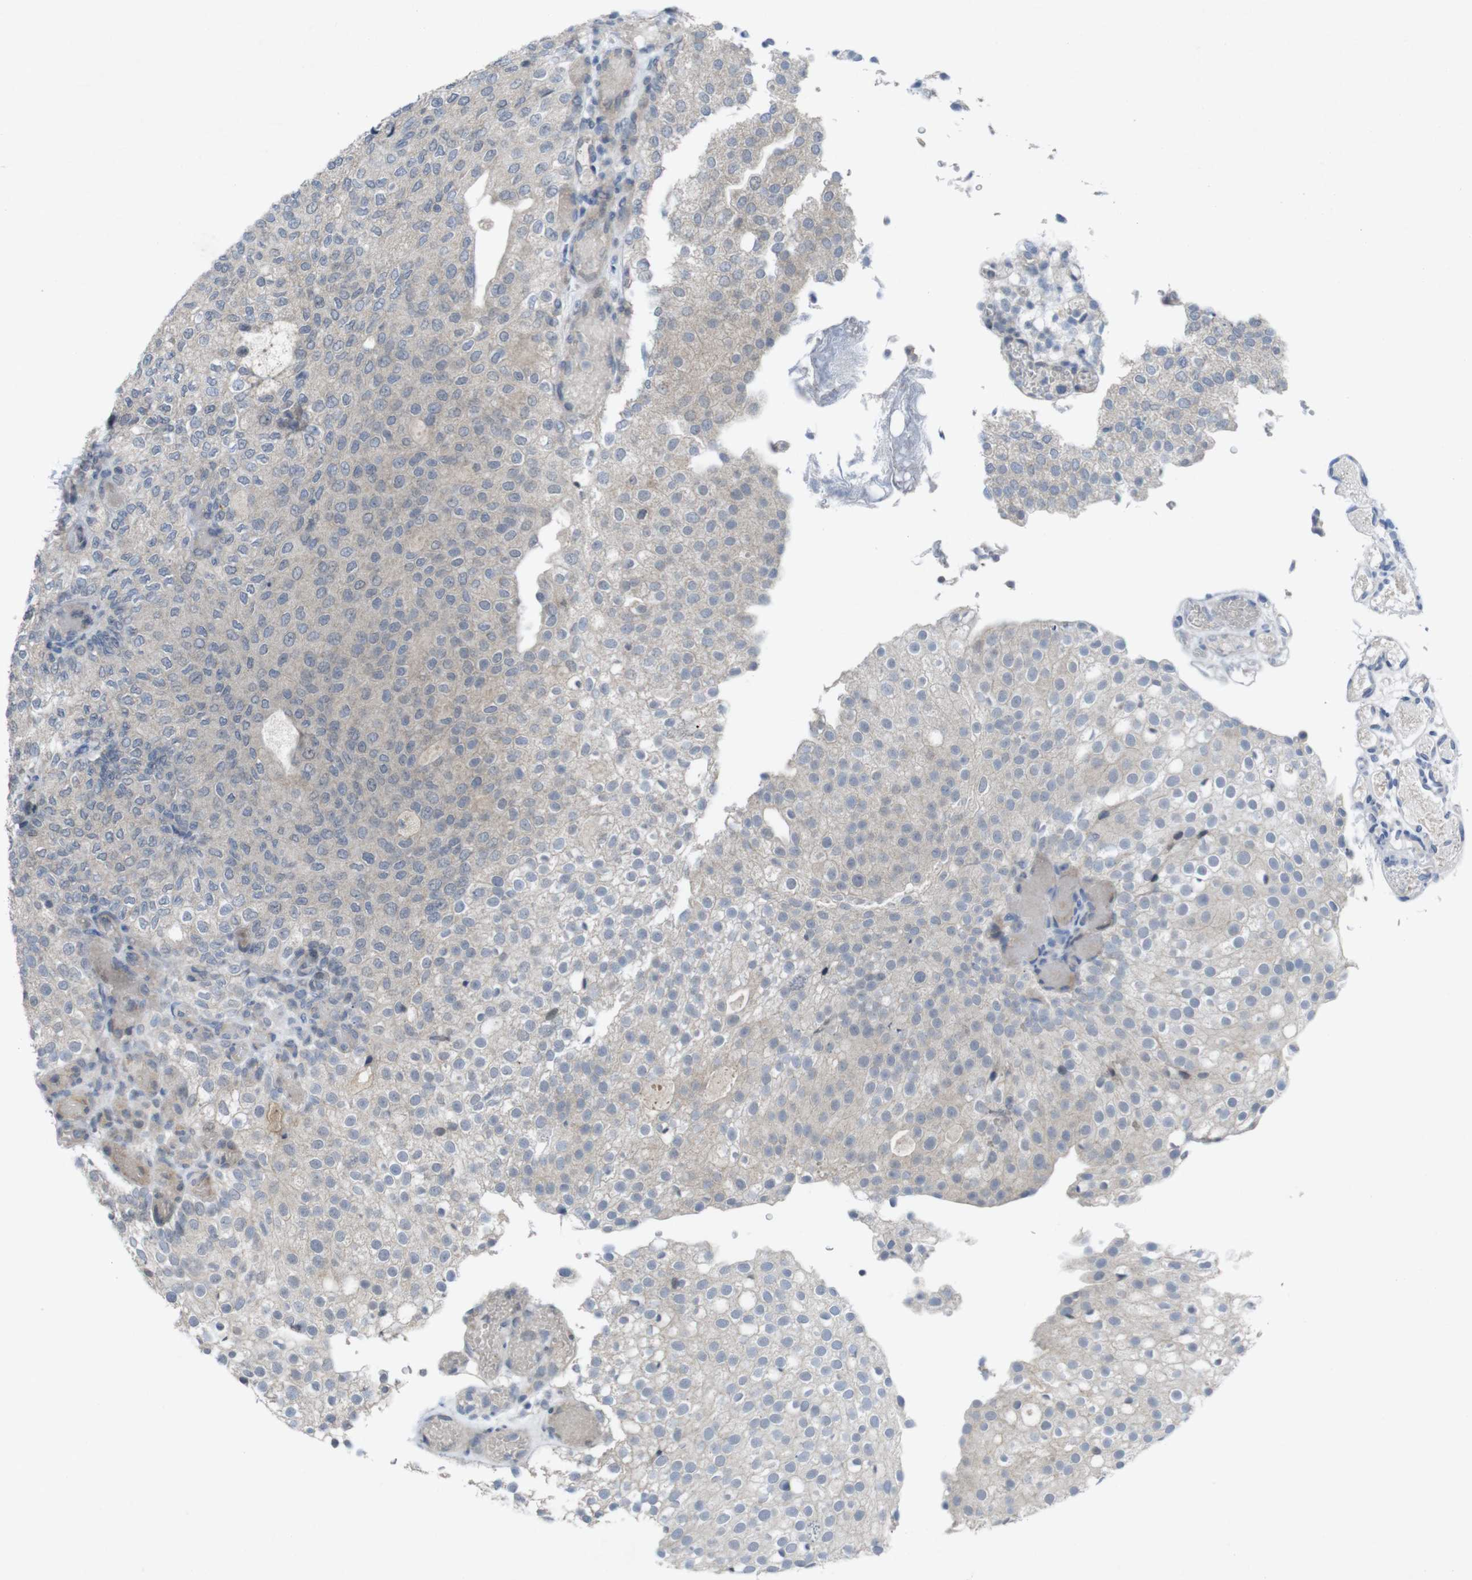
{"staining": {"intensity": "weak", "quantity": "25%-75%", "location": "cytoplasmic/membranous"}, "tissue": "urothelial cancer", "cell_type": "Tumor cells", "image_type": "cancer", "snomed": [{"axis": "morphology", "description": "Urothelial carcinoma, Low grade"}, {"axis": "topography", "description": "Urinary bladder"}], "caption": "DAB (3,3'-diaminobenzidine) immunohistochemical staining of urothelial cancer demonstrates weak cytoplasmic/membranous protein staining in approximately 25%-75% of tumor cells.", "gene": "SLAMF7", "patient": {"sex": "male", "age": 78}}